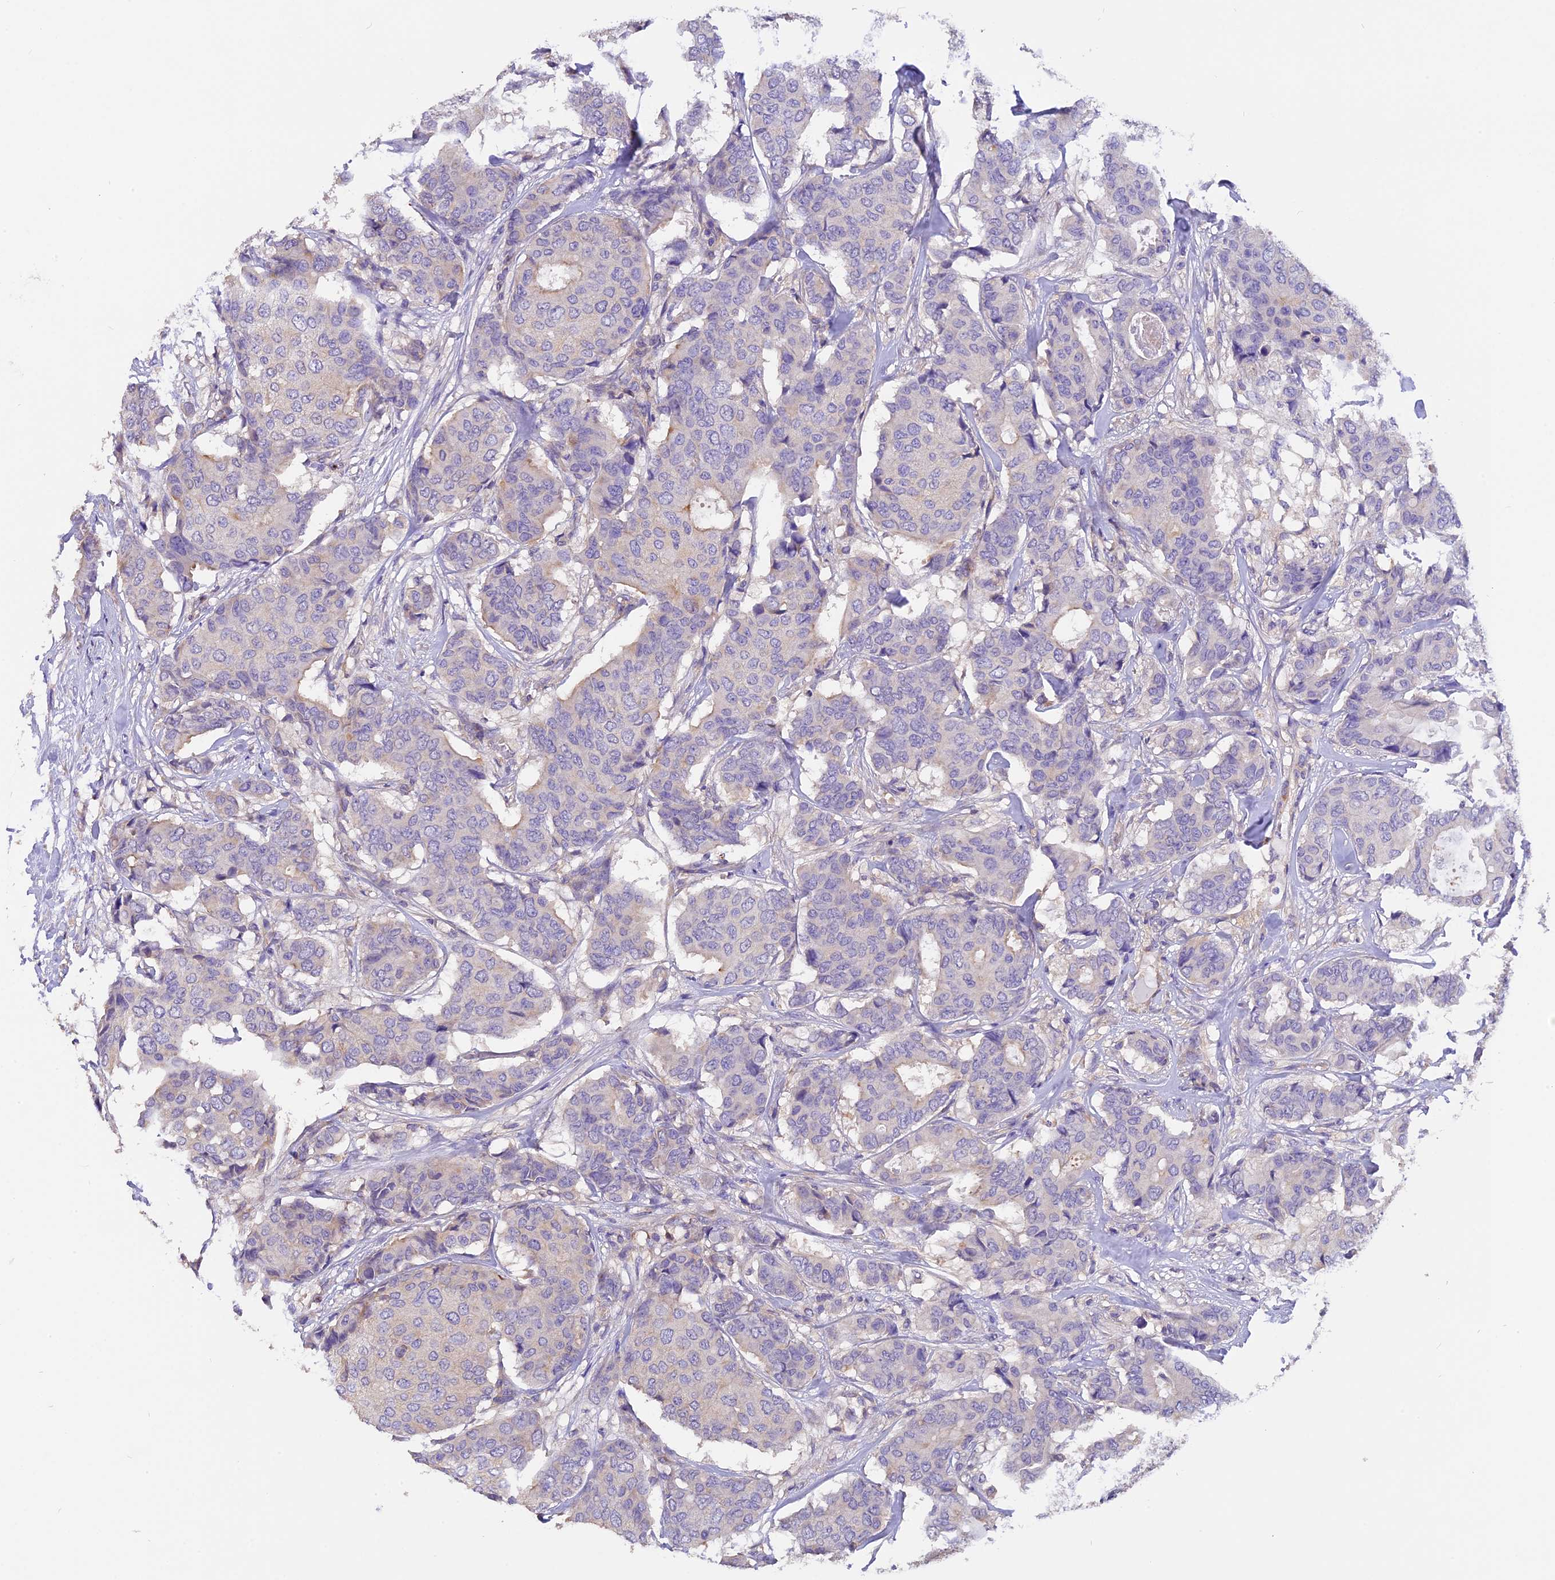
{"staining": {"intensity": "negative", "quantity": "none", "location": "none"}, "tissue": "breast cancer", "cell_type": "Tumor cells", "image_type": "cancer", "snomed": [{"axis": "morphology", "description": "Duct carcinoma"}, {"axis": "topography", "description": "Breast"}], "caption": "This is a histopathology image of IHC staining of breast invasive ductal carcinoma, which shows no staining in tumor cells.", "gene": "AP3B2", "patient": {"sex": "female", "age": 75}}